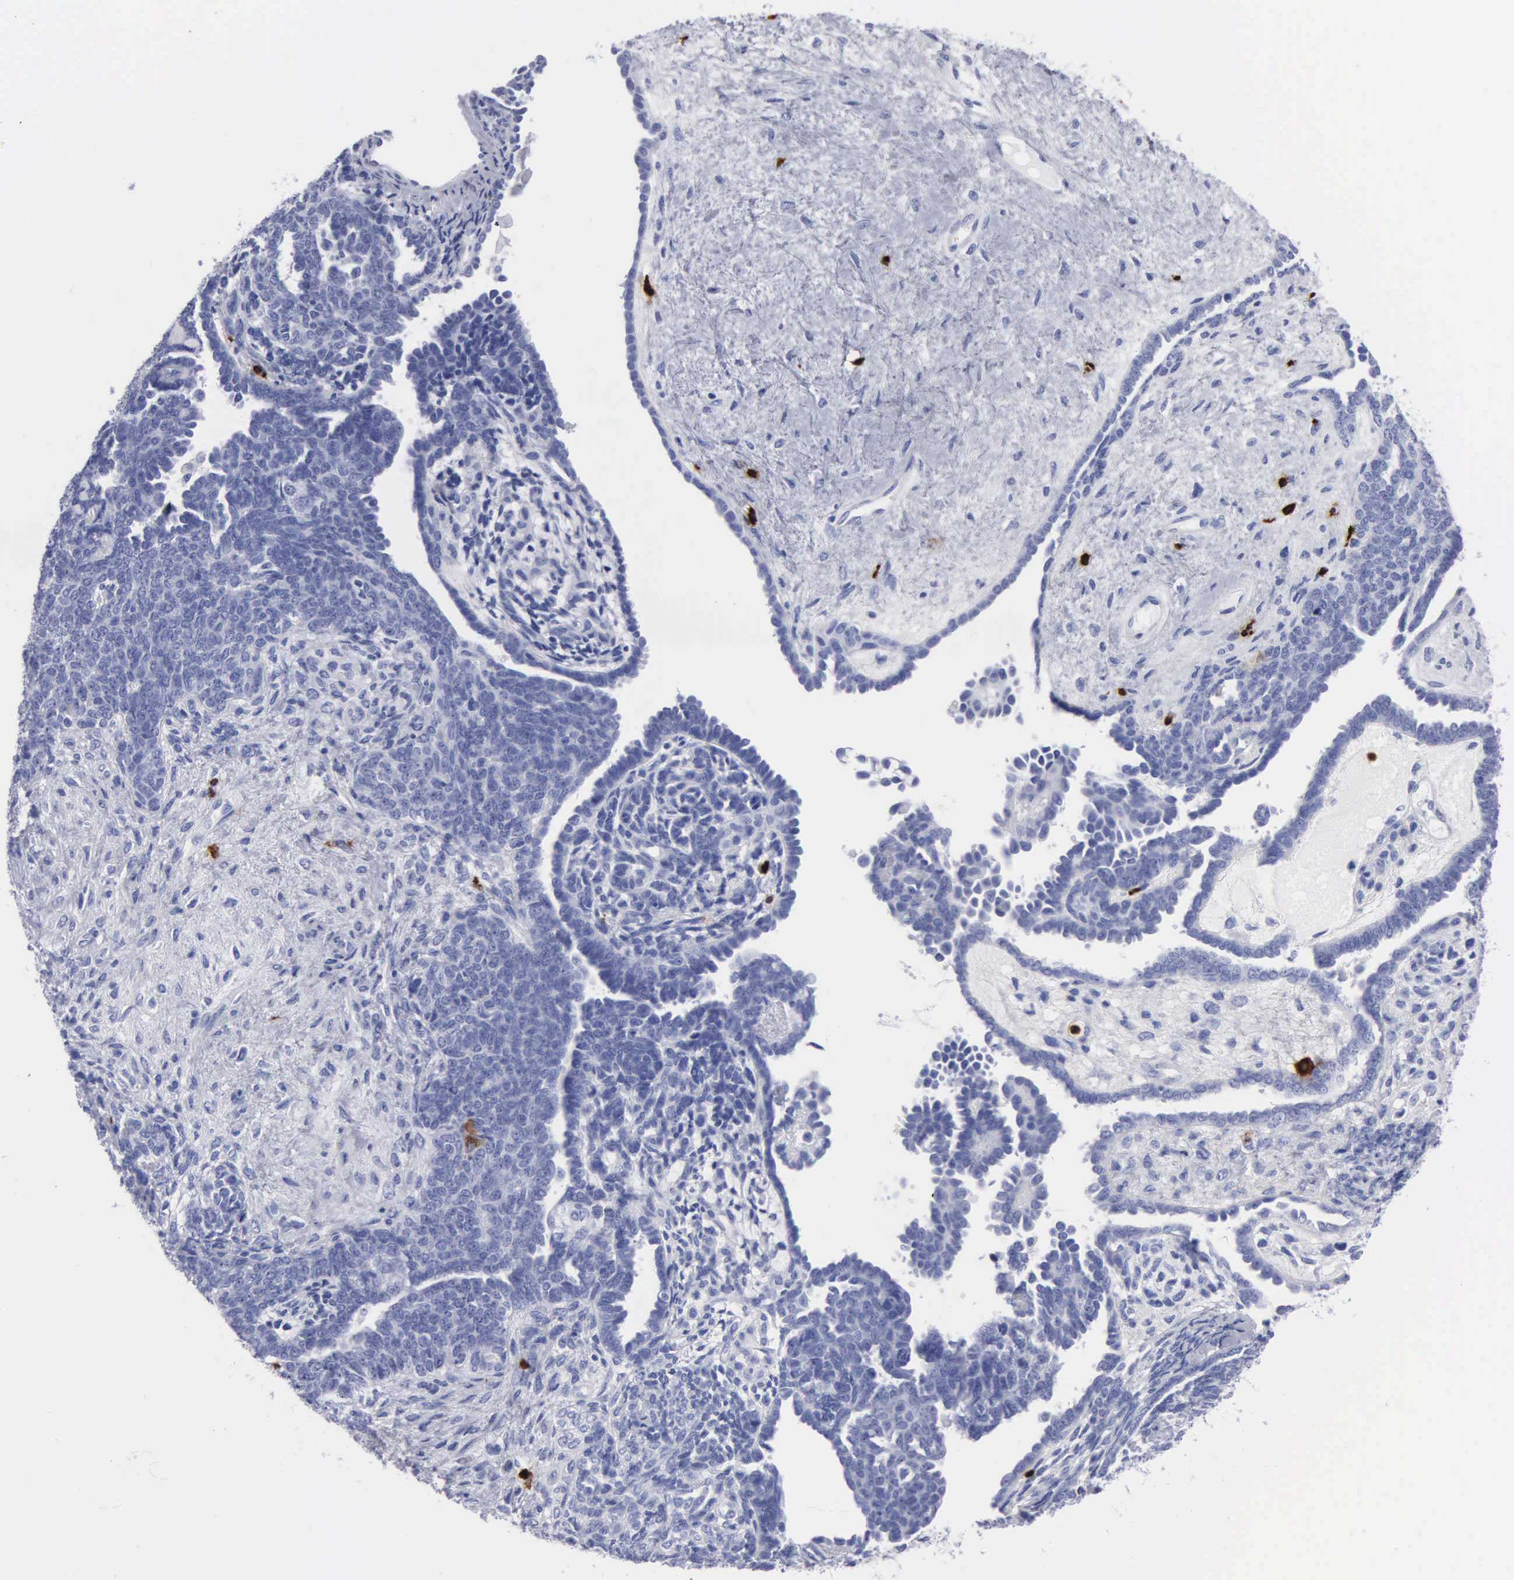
{"staining": {"intensity": "negative", "quantity": "none", "location": "none"}, "tissue": "endometrial cancer", "cell_type": "Tumor cells", "image_type": "cancer", "snomed": [{"axis": "morphology", "description": "Neoplasm, malignant, NOS"}, {"axis": "topography", "description": "Endometrium"}], "caption": "This is a image of IHC staining of endometrial cancer (malignant neoplasm), which shows no staining in tumor cells.", "gene": "CTSG", "patient": {"sex": "female", "age": 74}}